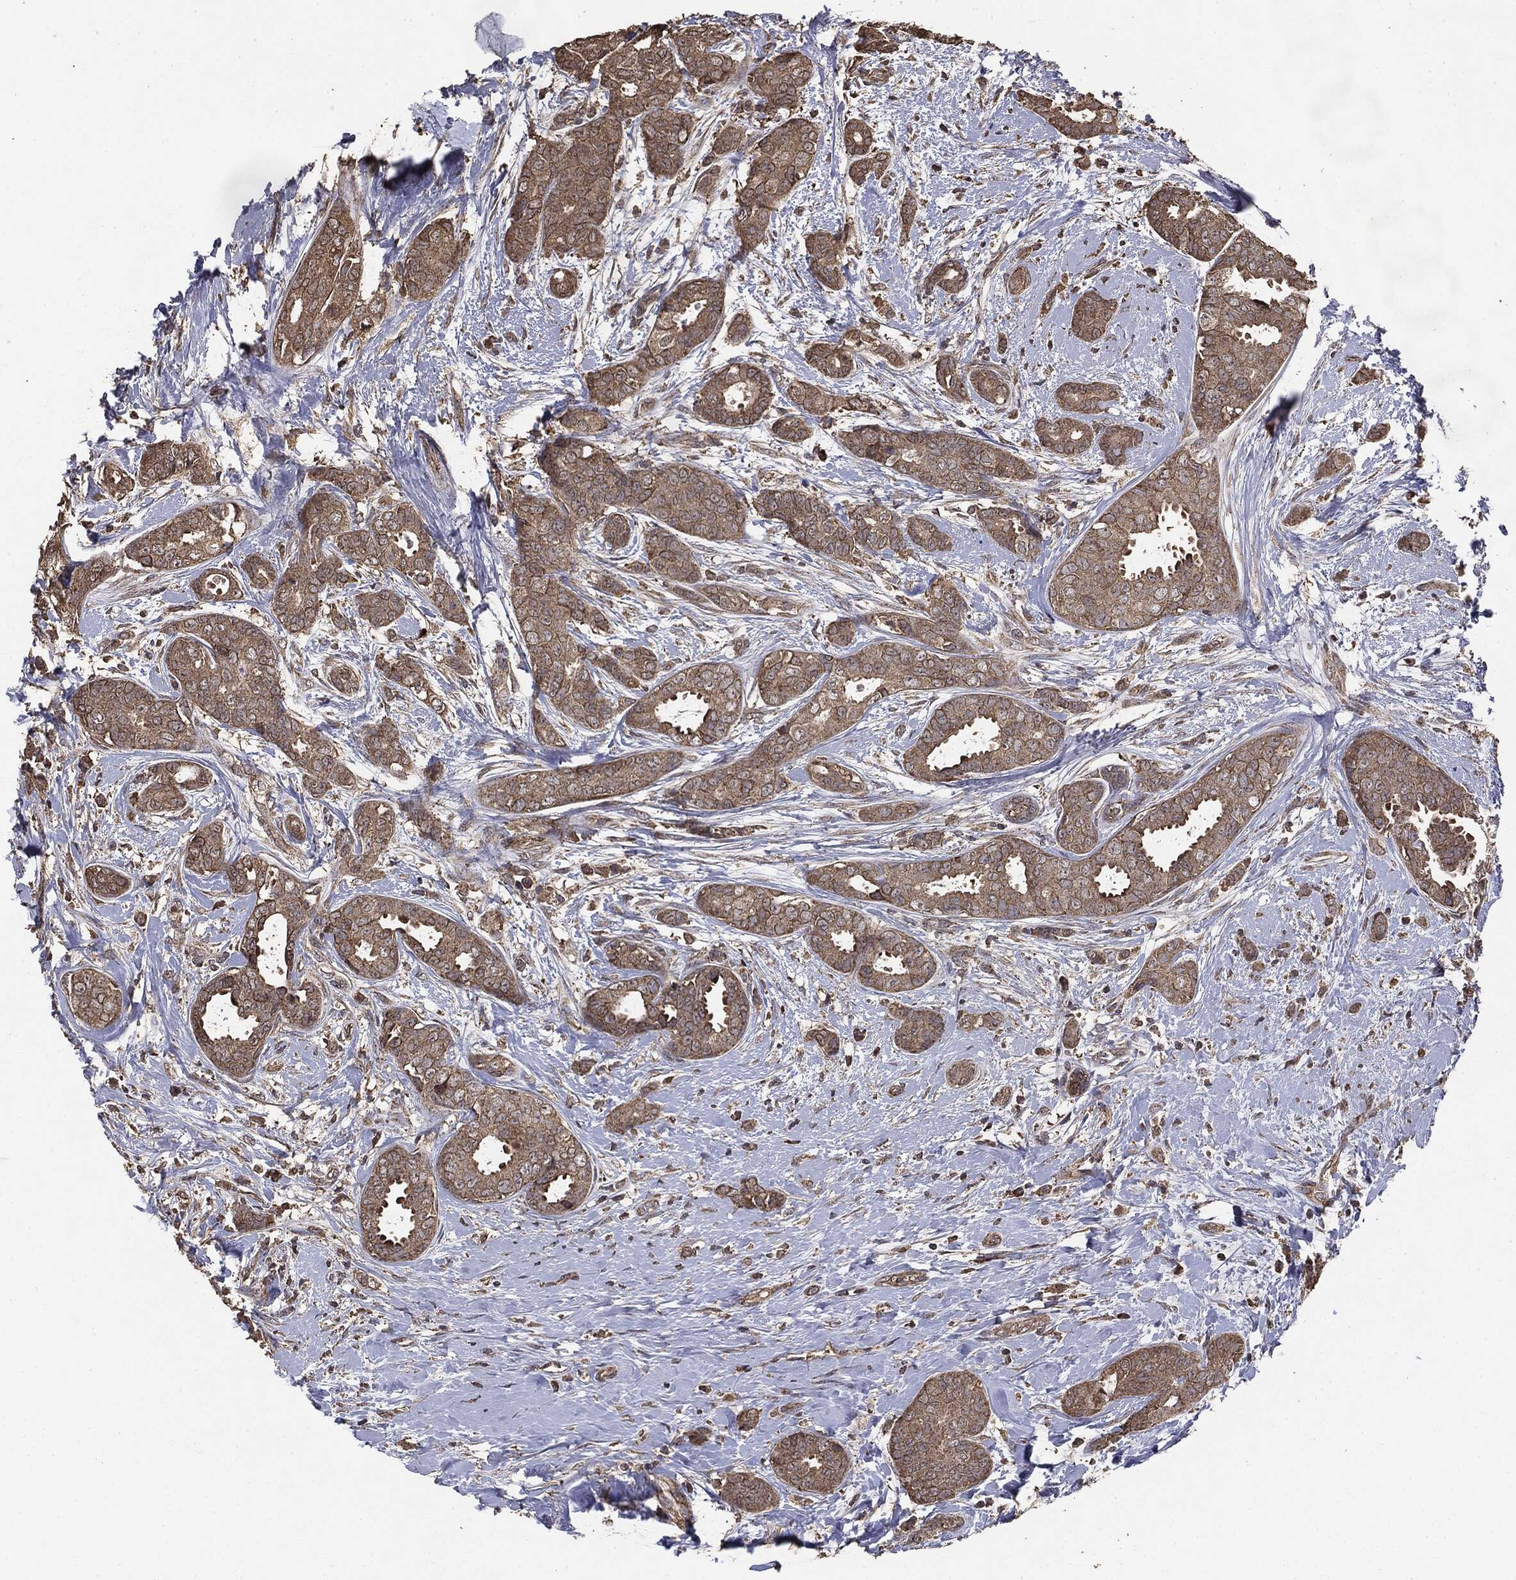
{"staining": {"intensity": "moderate", "quantity": ">75%", "location": "cytoplasmic/membranous"}, "tissue": "breast cancer", "cell_type": "Tumor cells", "image_type": "cancer", "snomed": [{"axis": "morphology", "description": "Duct carcinoma"}, {"axis": "topography", "description": "Breast"}], "caption": "Immunohistochemical staining of human breast cancer (intraductal carcinoma) demonstrates medium levels of moderate cytoplasmic/membranous positivity in about >75% of tumor cells.", "gene": "MTOR", "patient": {"sex": "female", "age": 45}}